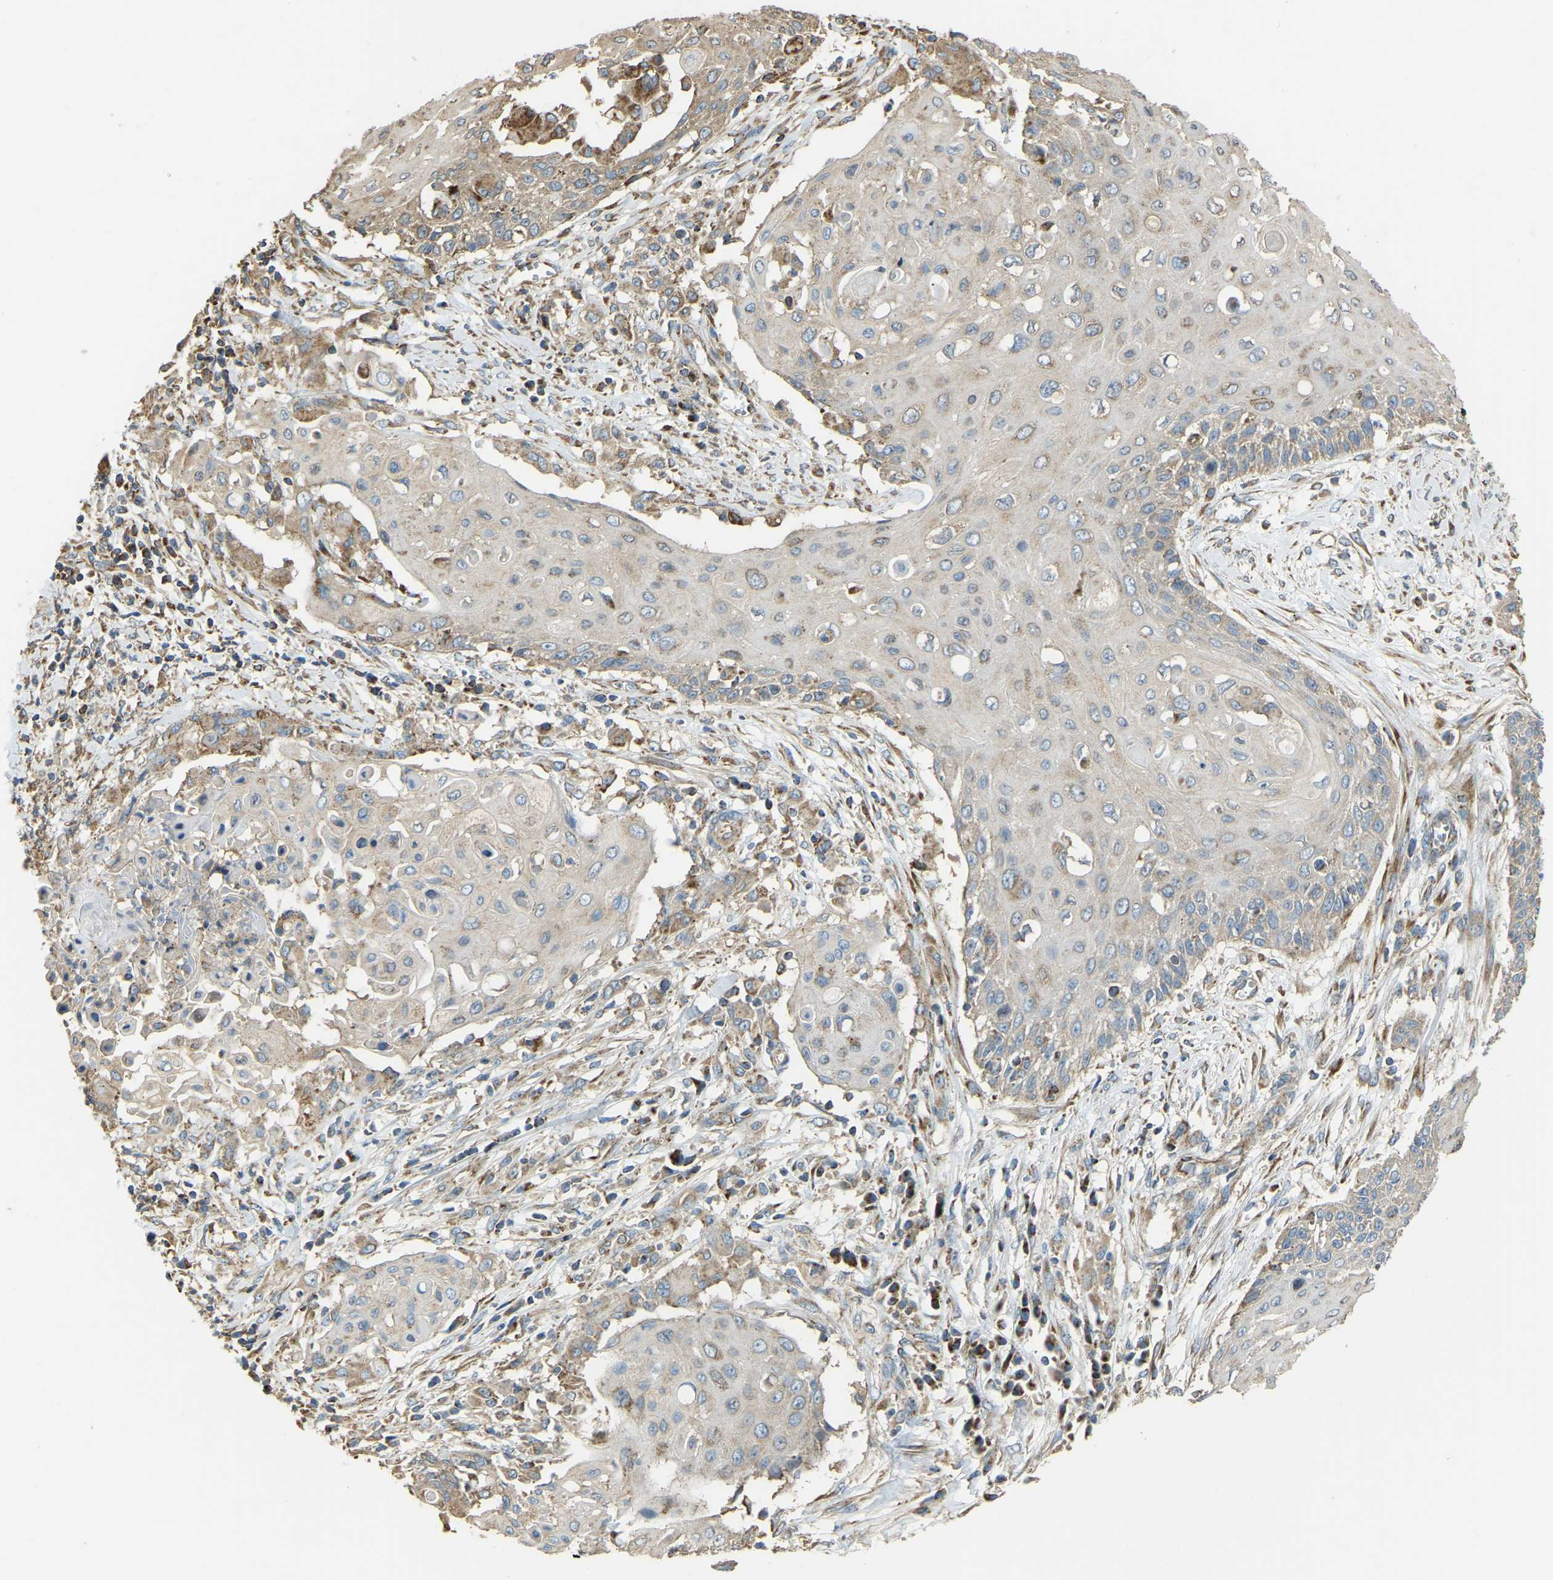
{"staining": {"intensity": "moderate", "quantity": "<25%", "location": "cytoplasmic/membranous"}, "tissue": "cervical cancer", "cell_type": "Tumor cells", "image_type": "cancer", "snomed": [{"axis": "morphology", "description": "Squamous cell carcinoma, NOS"}, {"axis": "topography", "description": "Cervix"}], "caption": "Immunohistochemistry (IHC) of human cervical cancer (squamous cell carcinoma) displays low levels of moderate cytoplasmic/membranous expression in about <25% of tumor cells.", "gene": "PSMD7", "patient": {"sex": "female", "age": 39}}